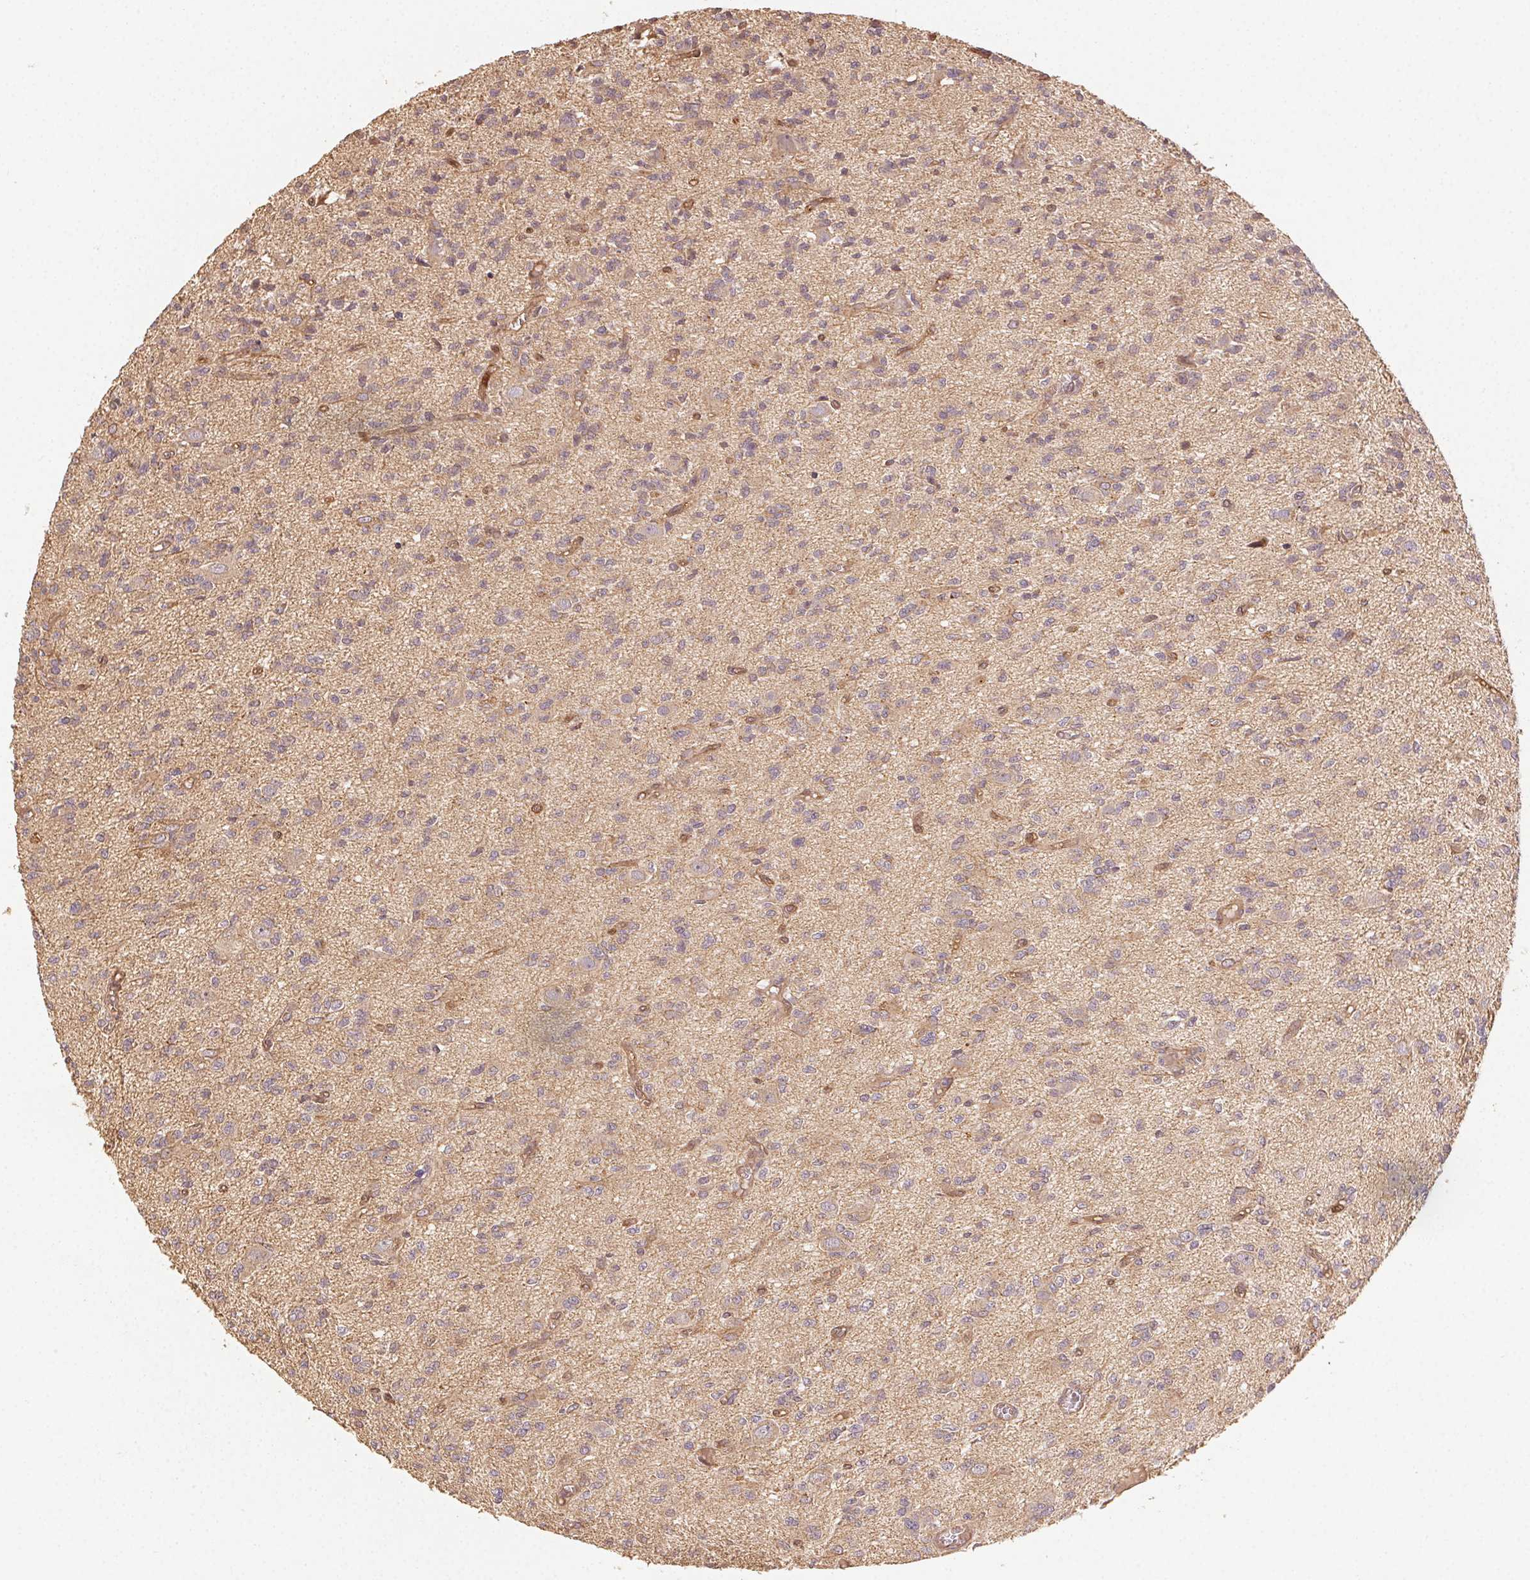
{"staining": {"intensity": "weak", "quantity": "25%-75%", "location": "cytoplasmic/membranous"}, "tissue": "glioma", "cell_type": "Tumor cells", "image_type": "cancer", "snomed": [{"axis": "morphology", "description": "Glioma, malignant, Low grade"}, {"axis": "topography", "description": "Brain"}], "caption": "Protein expression by immunohistochemistry reveals weak cytoplasmic/membranous staining in approximately 25%-75% of tumor cells in malignant glioma (low-grade).", "gene": "RALA", "patient": {"sex": "male", "age": 64}}